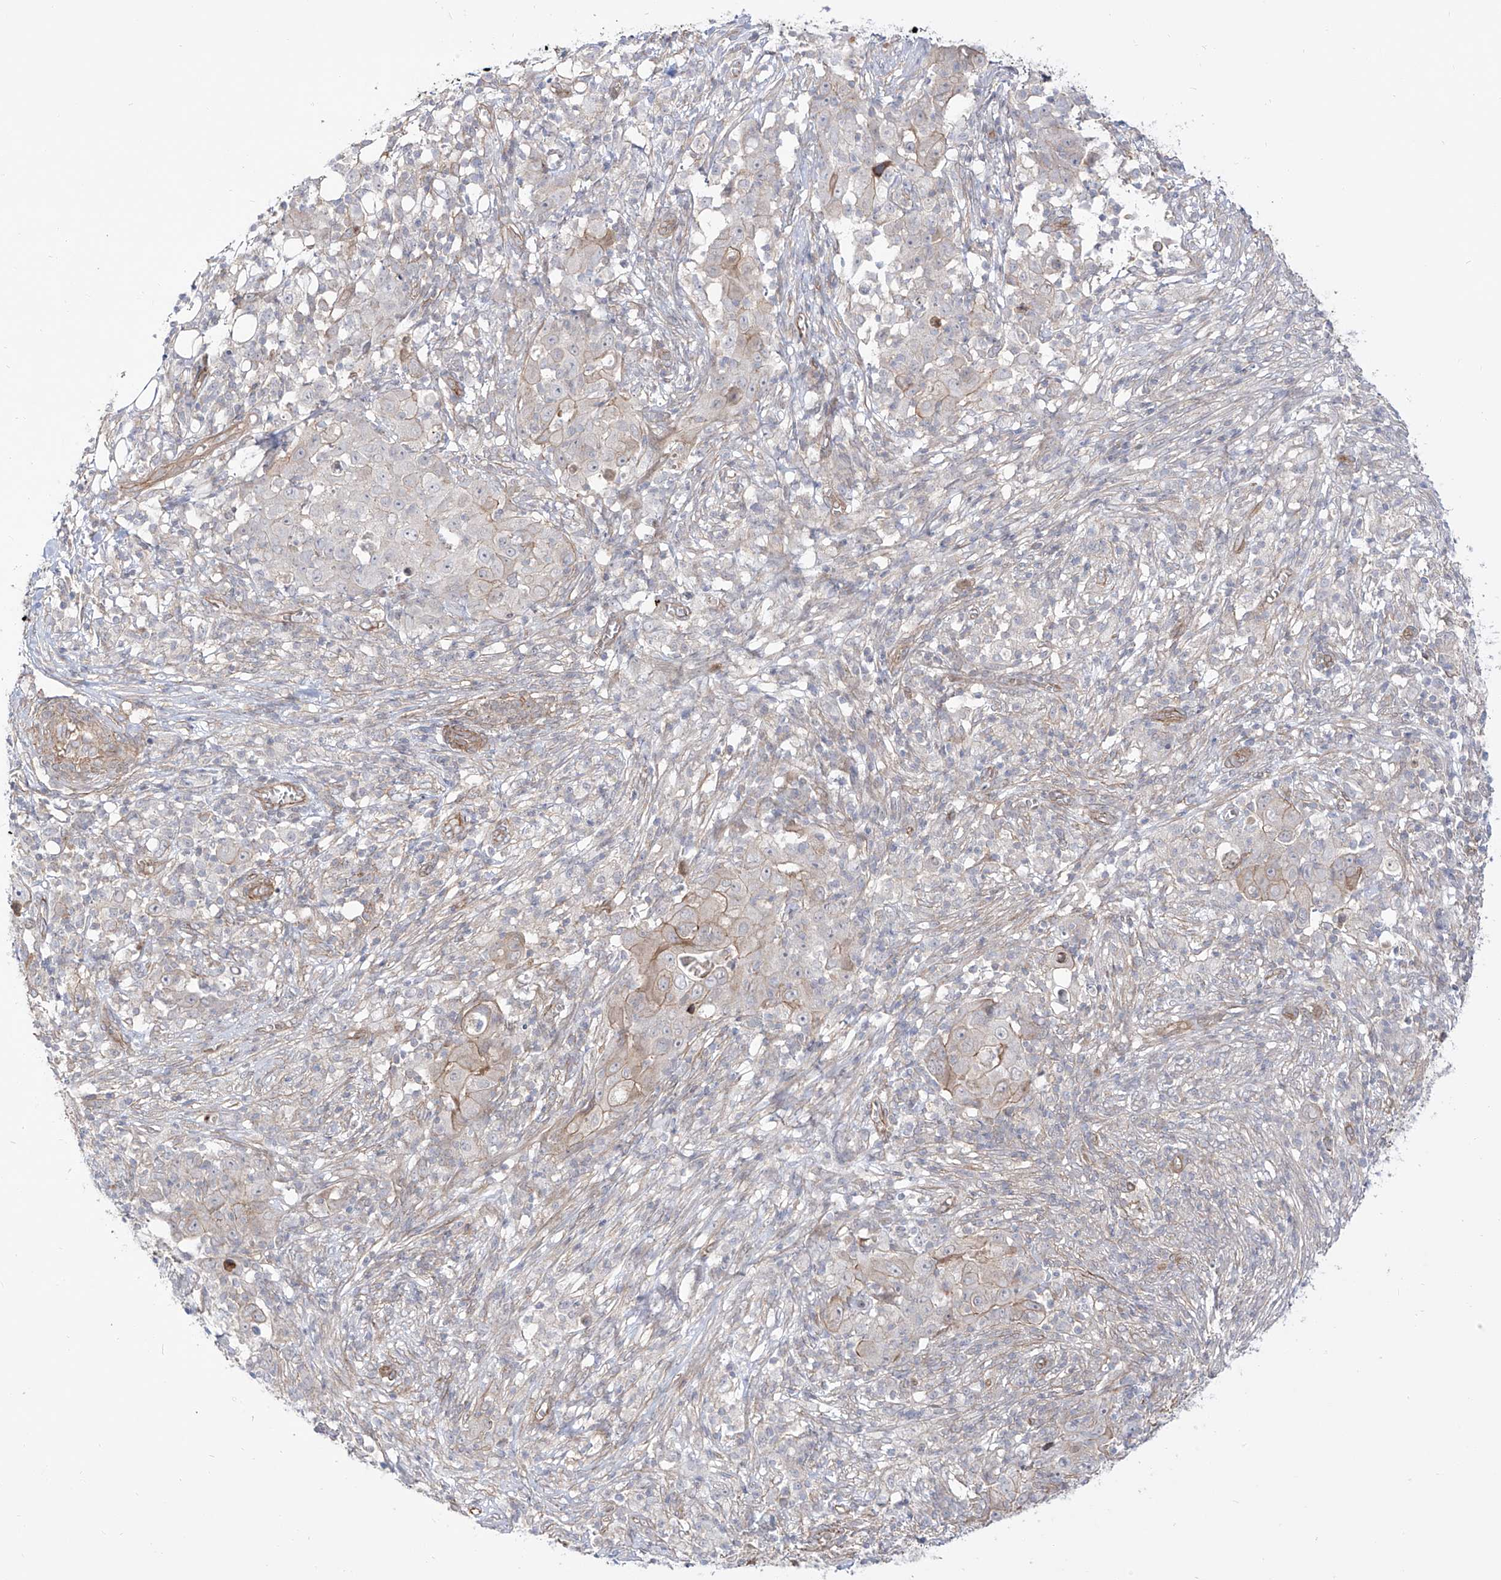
{"staining": {"intensity": "weak", "quantity": "<25%", "location": "cytoplasmic/membranous"}, "tissue": "ovarian cancer", "cell_type": "Tumor cells", "image_type": "cancer", "snomed": [{"axis": "morphology", "description": "Carcinoma, endometroid"}, {"axis": "topography", "description": "Ovary"}], "caption": "The image exhibits no significant expression in tumor cells of endometroid carcinoma (ovarian).", "gene": "ZNF180", "patient": {"sex": "female", "age": 42}}